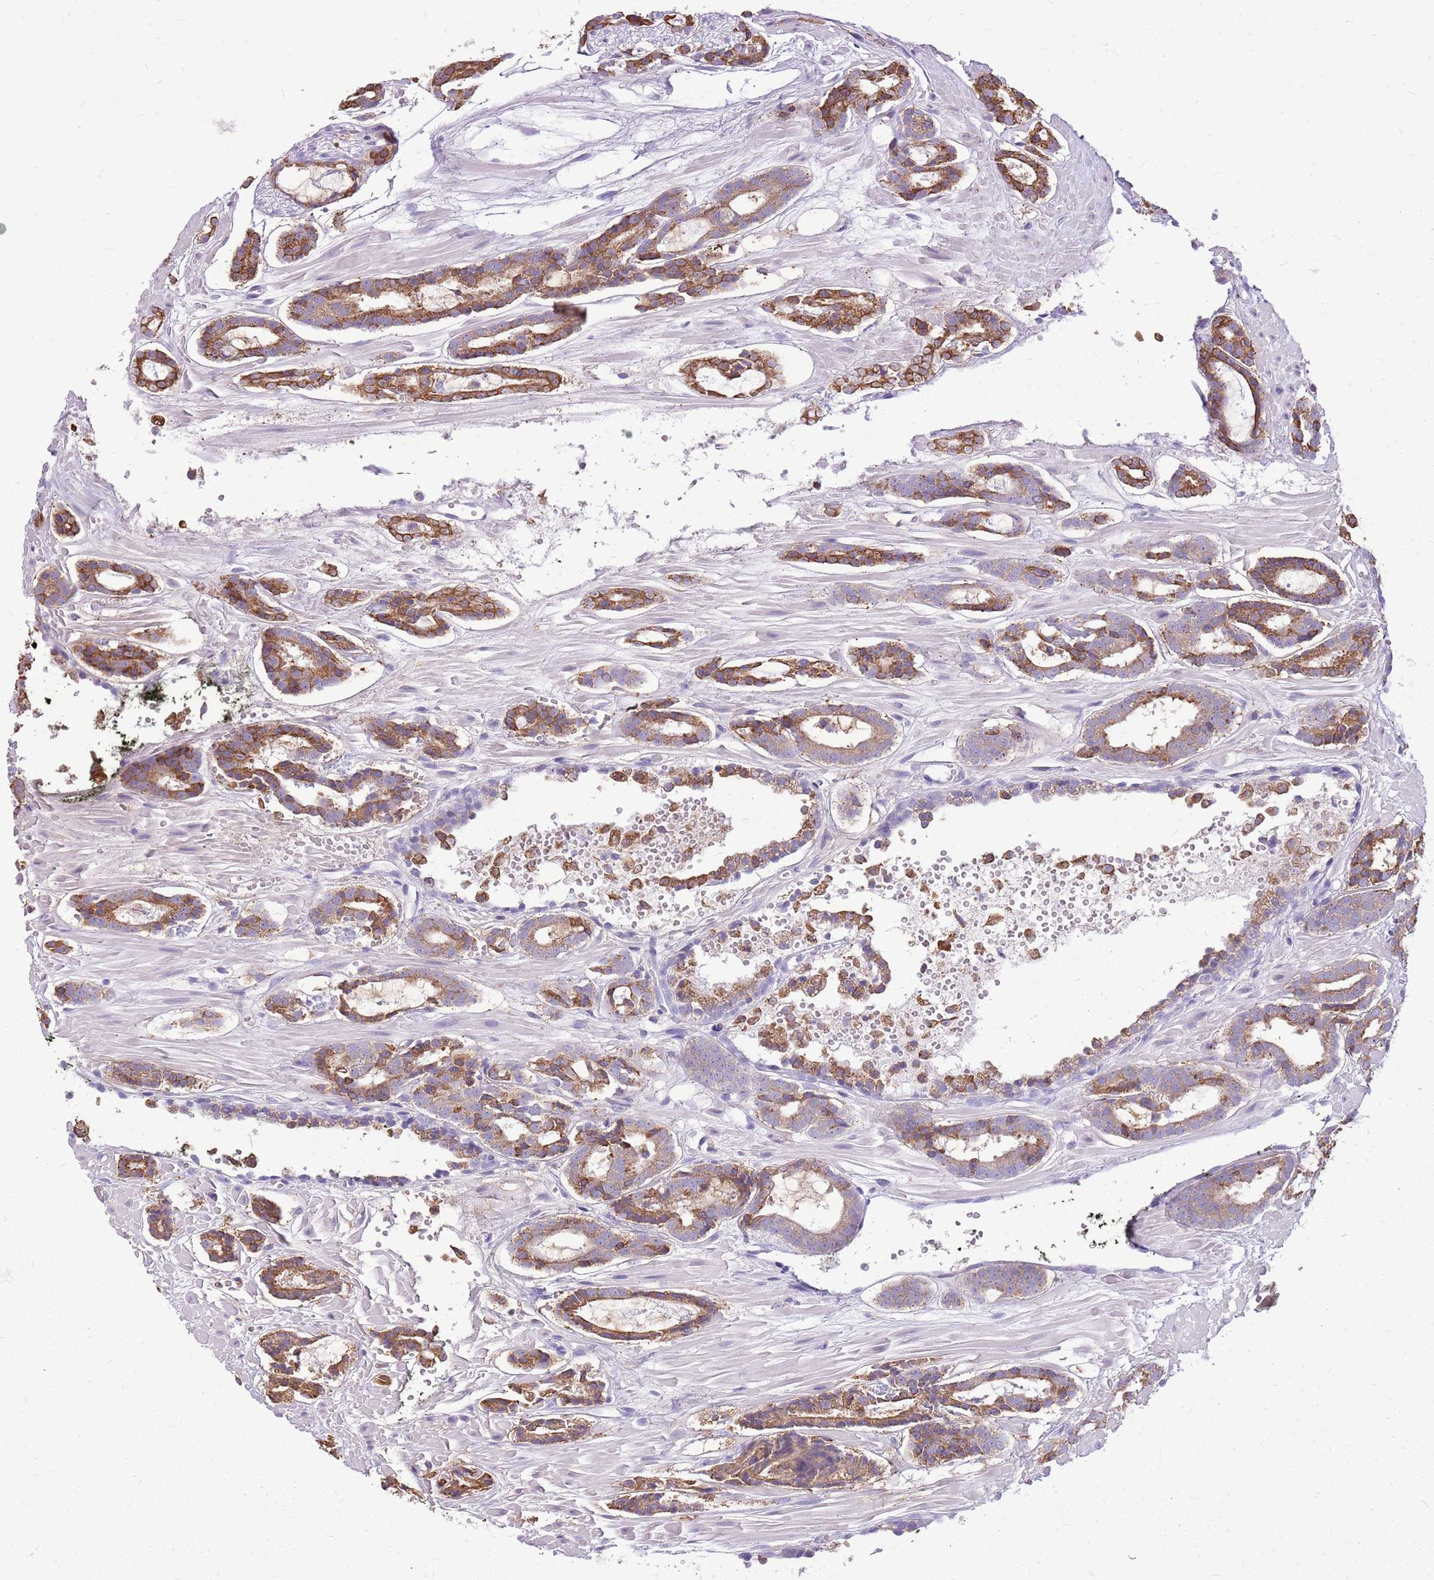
{"staining": {"intensity": "moderate", "quantity": ">75%", "location": "cytoplasmic/membranous"}, "tissue": "prostate cancer", "cell_type": "Tumor cells", "image_type": "cancer", "snomed": [{"axis": "morphology", "description": "Adenocarcinoma, High grade"}, {"axis": "topography", "description": "Prostate"}], "caption": "Immunohistochemical staining of prostate cancer (adenocarcinoma (high-grade)) shows medium levels of moderate cytoplasmic/membranous protein positivity in approximately >75% of tumor cells. Ihc stains the protein of interest in brown and the nuclei are stained blue.", "gene": "KCTD19", "patient": {"sex": "male", "age": 71}}